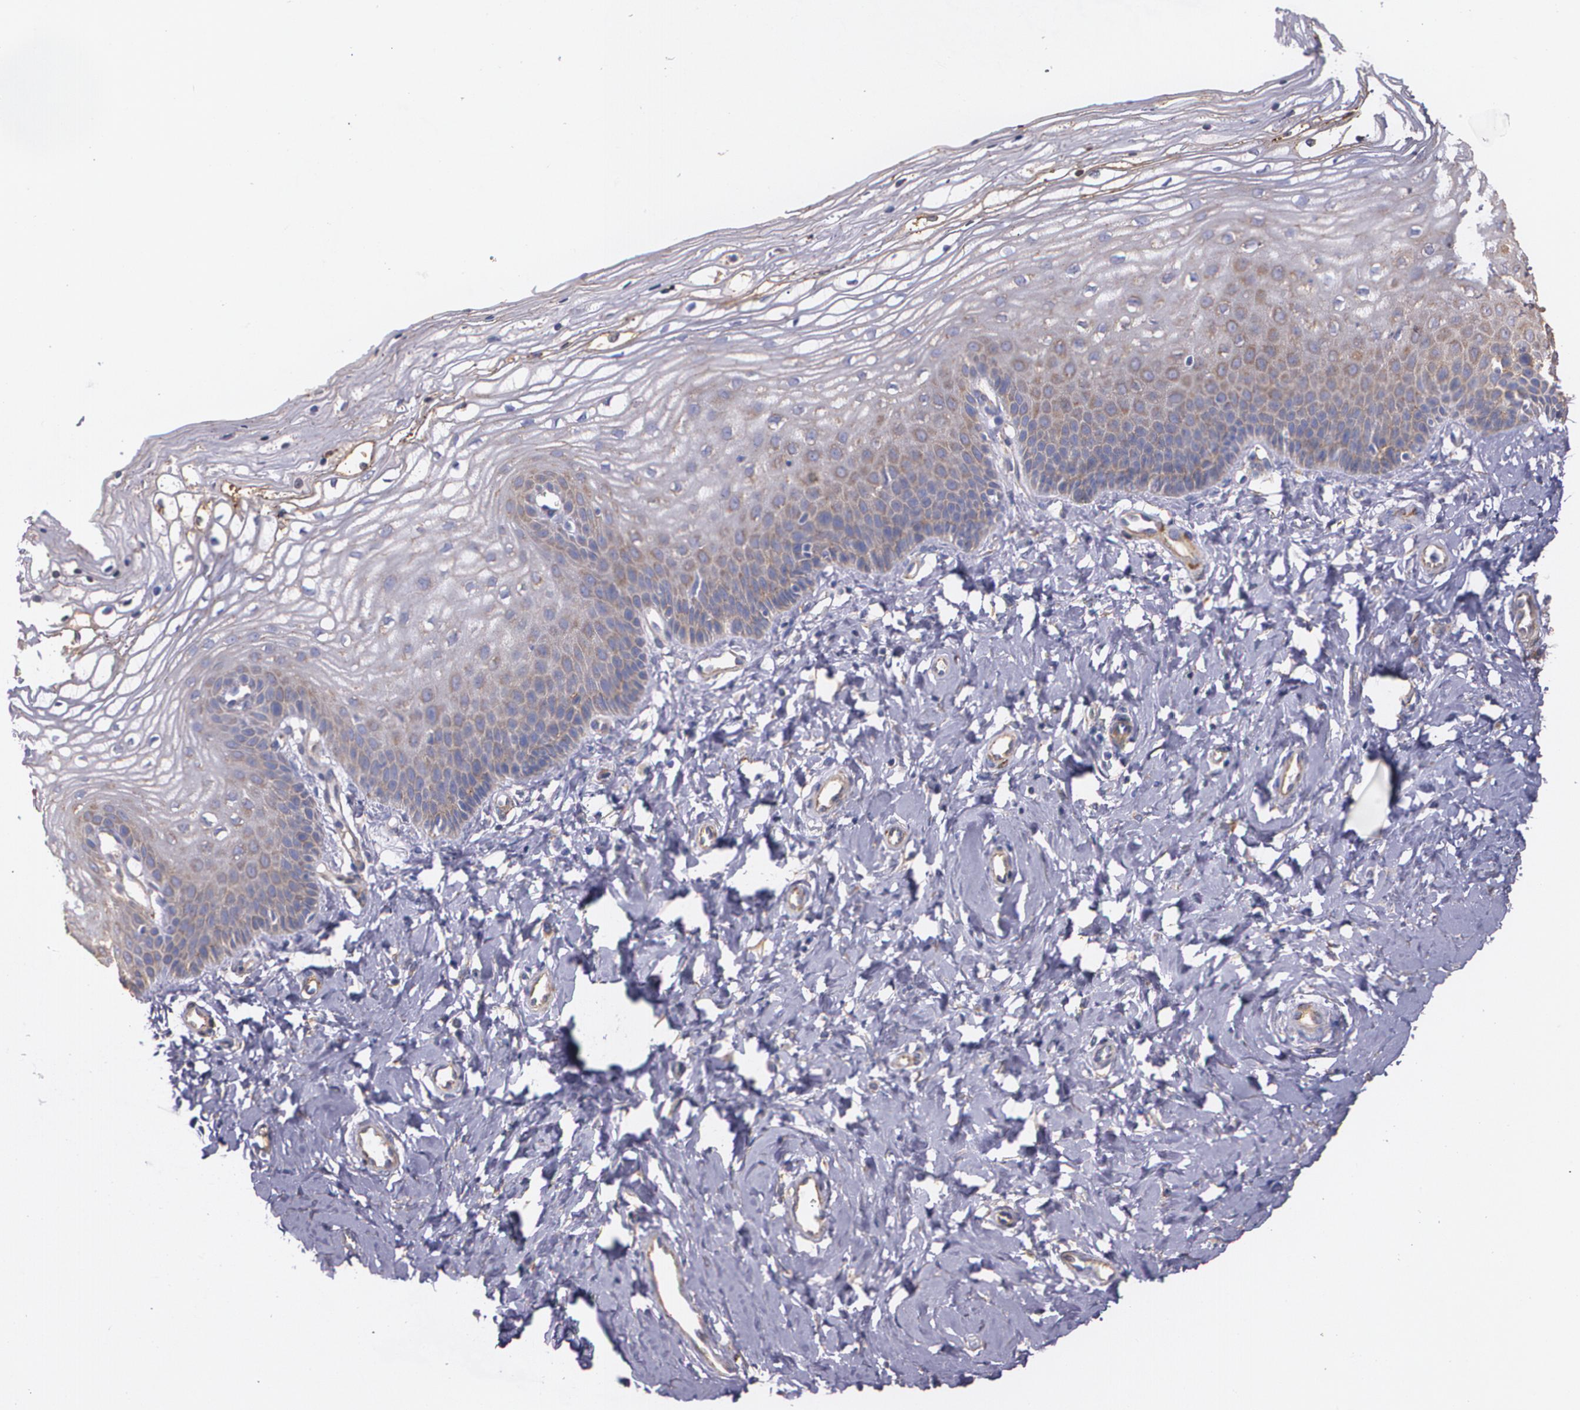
{"staining": {"intensity": "weak", "quantity": "25%-75%", "location": "cytoplasmic/membranous"}, "tissue": "vagina", "cell_type": "Squamous epithelial cells", "image_type": "normal", "snomed": [{"axis": "morphology", "description": "Normal tissue, NOS"}, {"axis": "topography", "description": "Vagina"}], "caption": "This photomicrograph displays IHC staining of normal human vagina, with low weak cytoplasmic/membranous positivity in approximately 25%-75% of squamous epithelial cells.", "gene": "TJP1", "patient": {"sex": "female", "age": 68}}